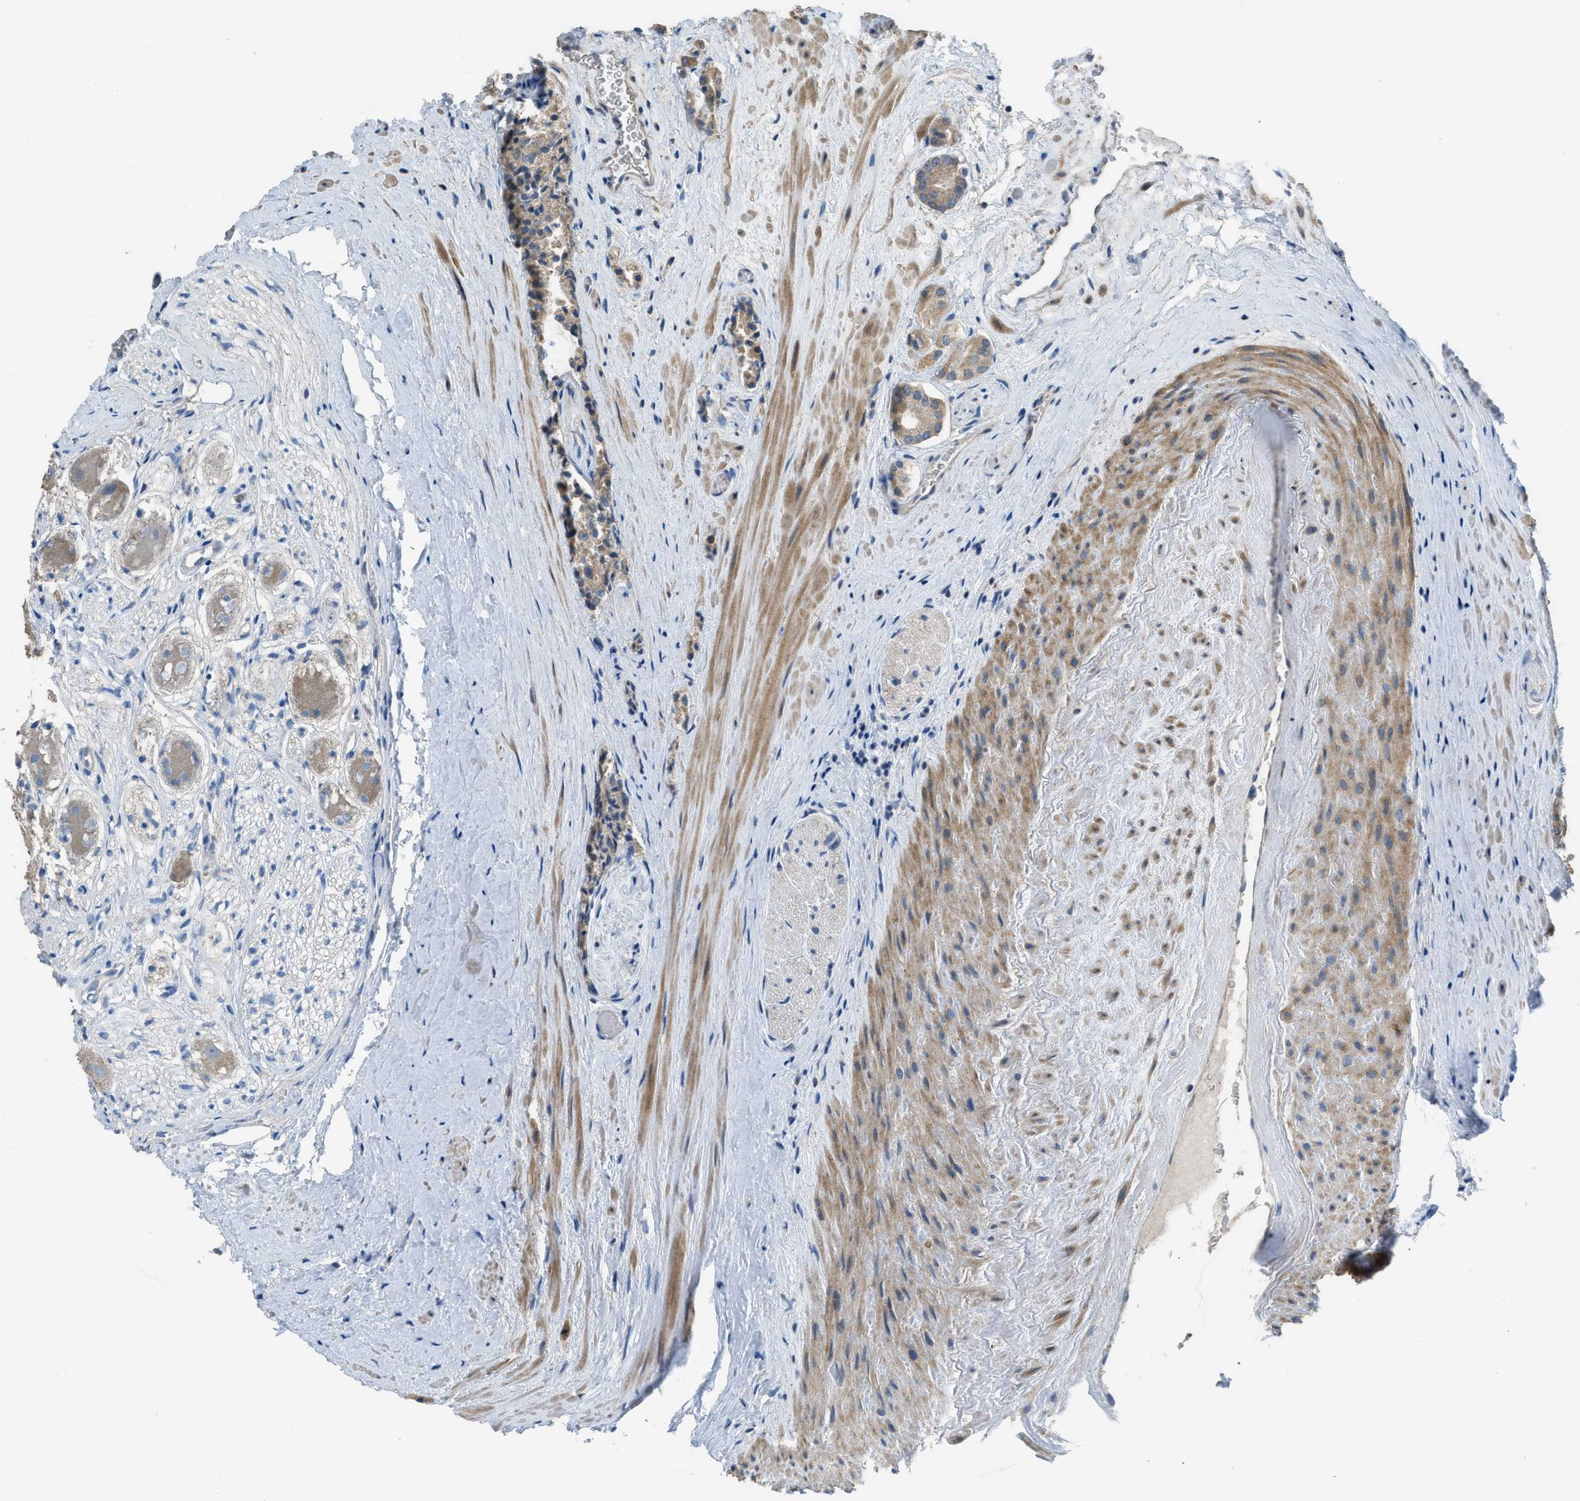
{"staining": {"intensity": "moderate", "quantity": ">75%", "location": "cytoplasmic/membranous"}, "tissue": "prostate cancer", "cell_type": "Tumor cells", "image_type": "cancer", "snomed": [{"axis": "morphology", "description": "Adenocarcinoma, High grade"}, {"axis": "topography", "description": "Prostate"}], "caption": "DAB (3,3'-diaminobenzidine) immunohistochemical staining of prostate high-grade adenocarcinoma displays moderate cytoplasmic/membranous protein expression in approximately >75% of tumor cells.", "gene": "TIMD4", "patient": {"sex": "male", "age": 64}}